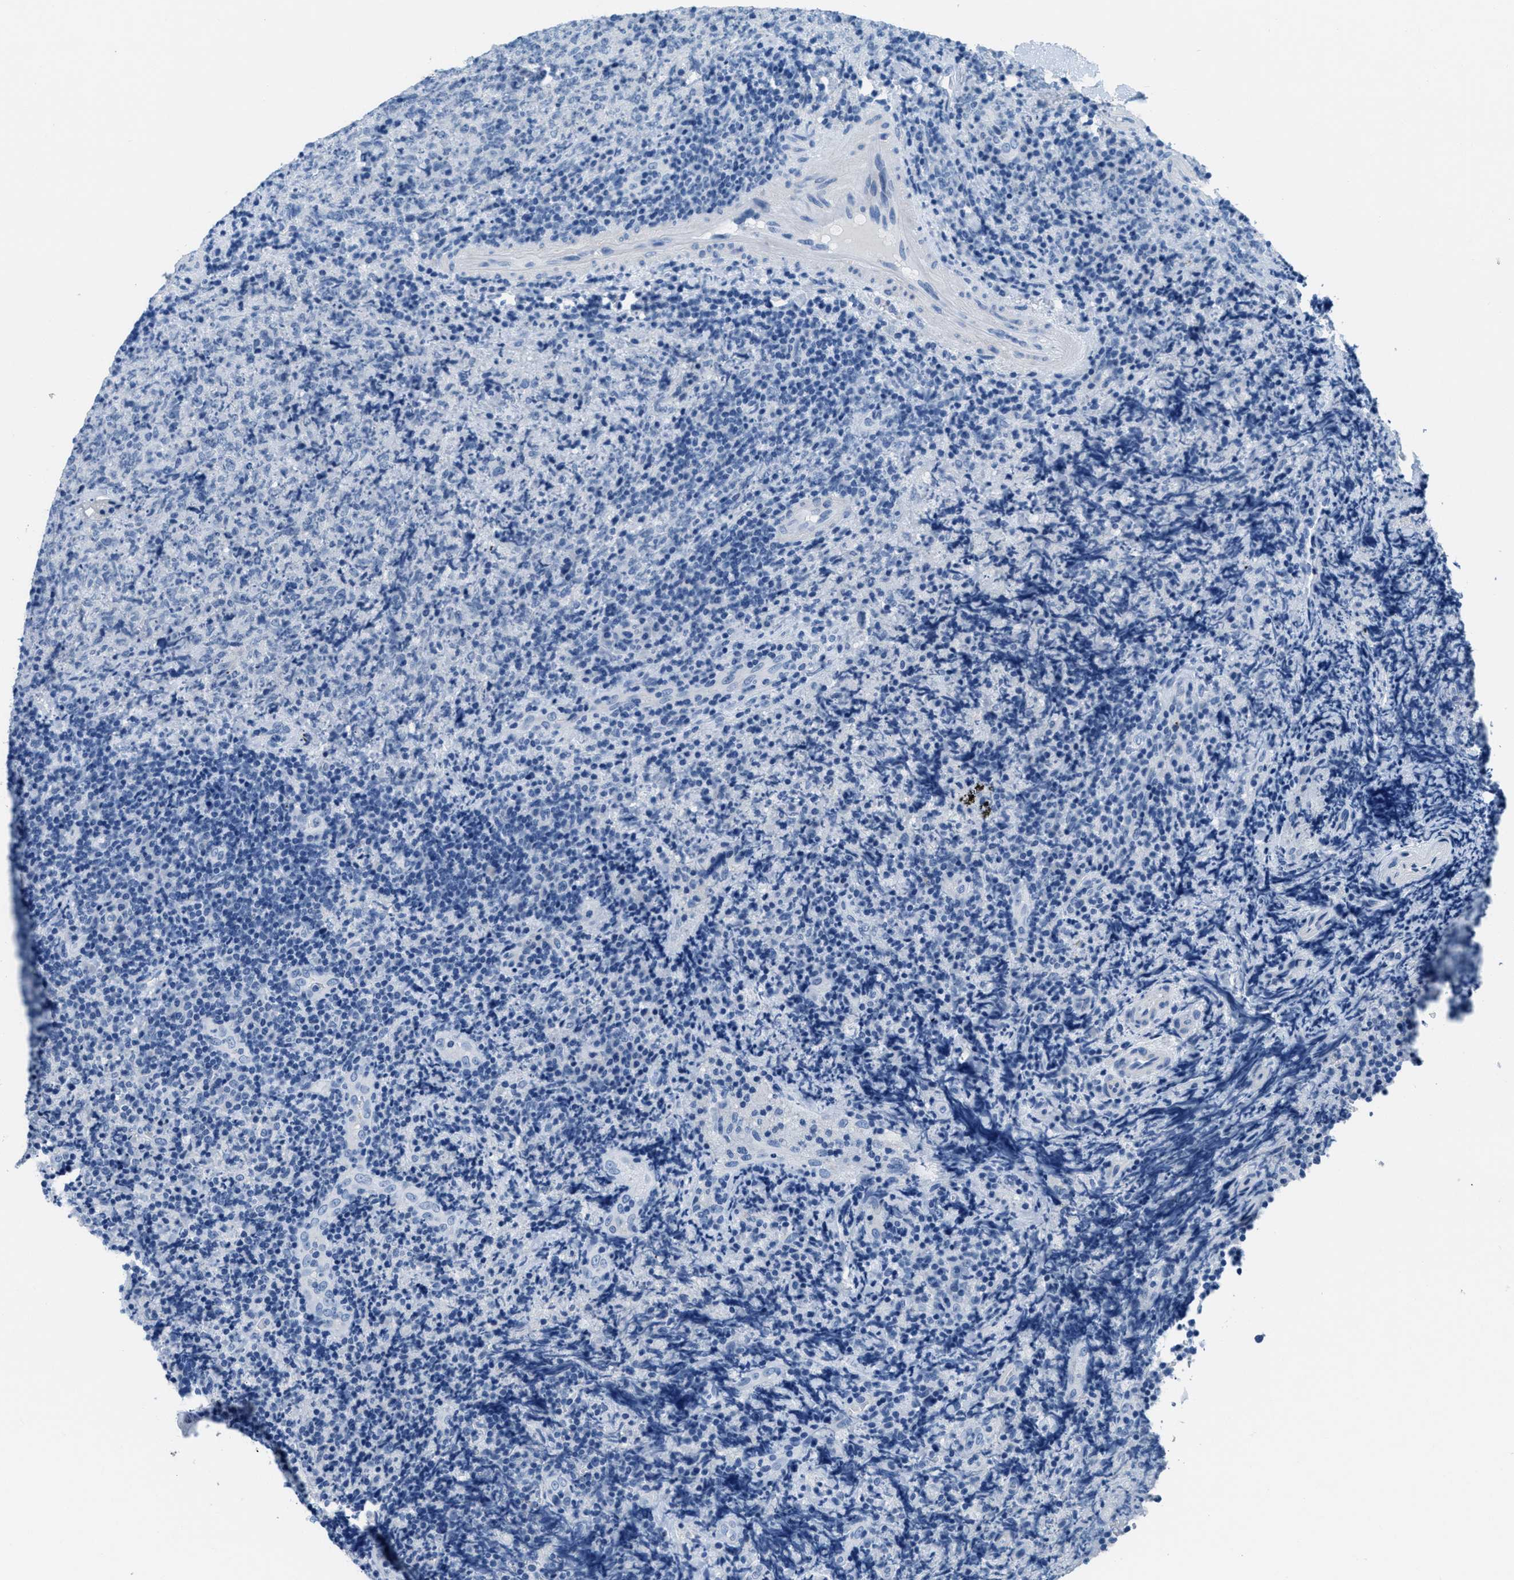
{"staining": {"intensity": "negative", "quantity": "none", "location": "none"}, "tissue": "lymphoma", "cell_type": "Tumor cells", "image_type": "cancer", "snomed": [{"axis": "morphology", "description": "Malignant lymphoma, non-Hodgkin's type, High grade"}, {"axis": "topography", "description": "Tonsil"}], "caption": "Histopathology image shows no protein staining in tumor cells of lymphoma tissue.", "gene": "MGARP", "patient": {"sex": "female", "age": 36}}